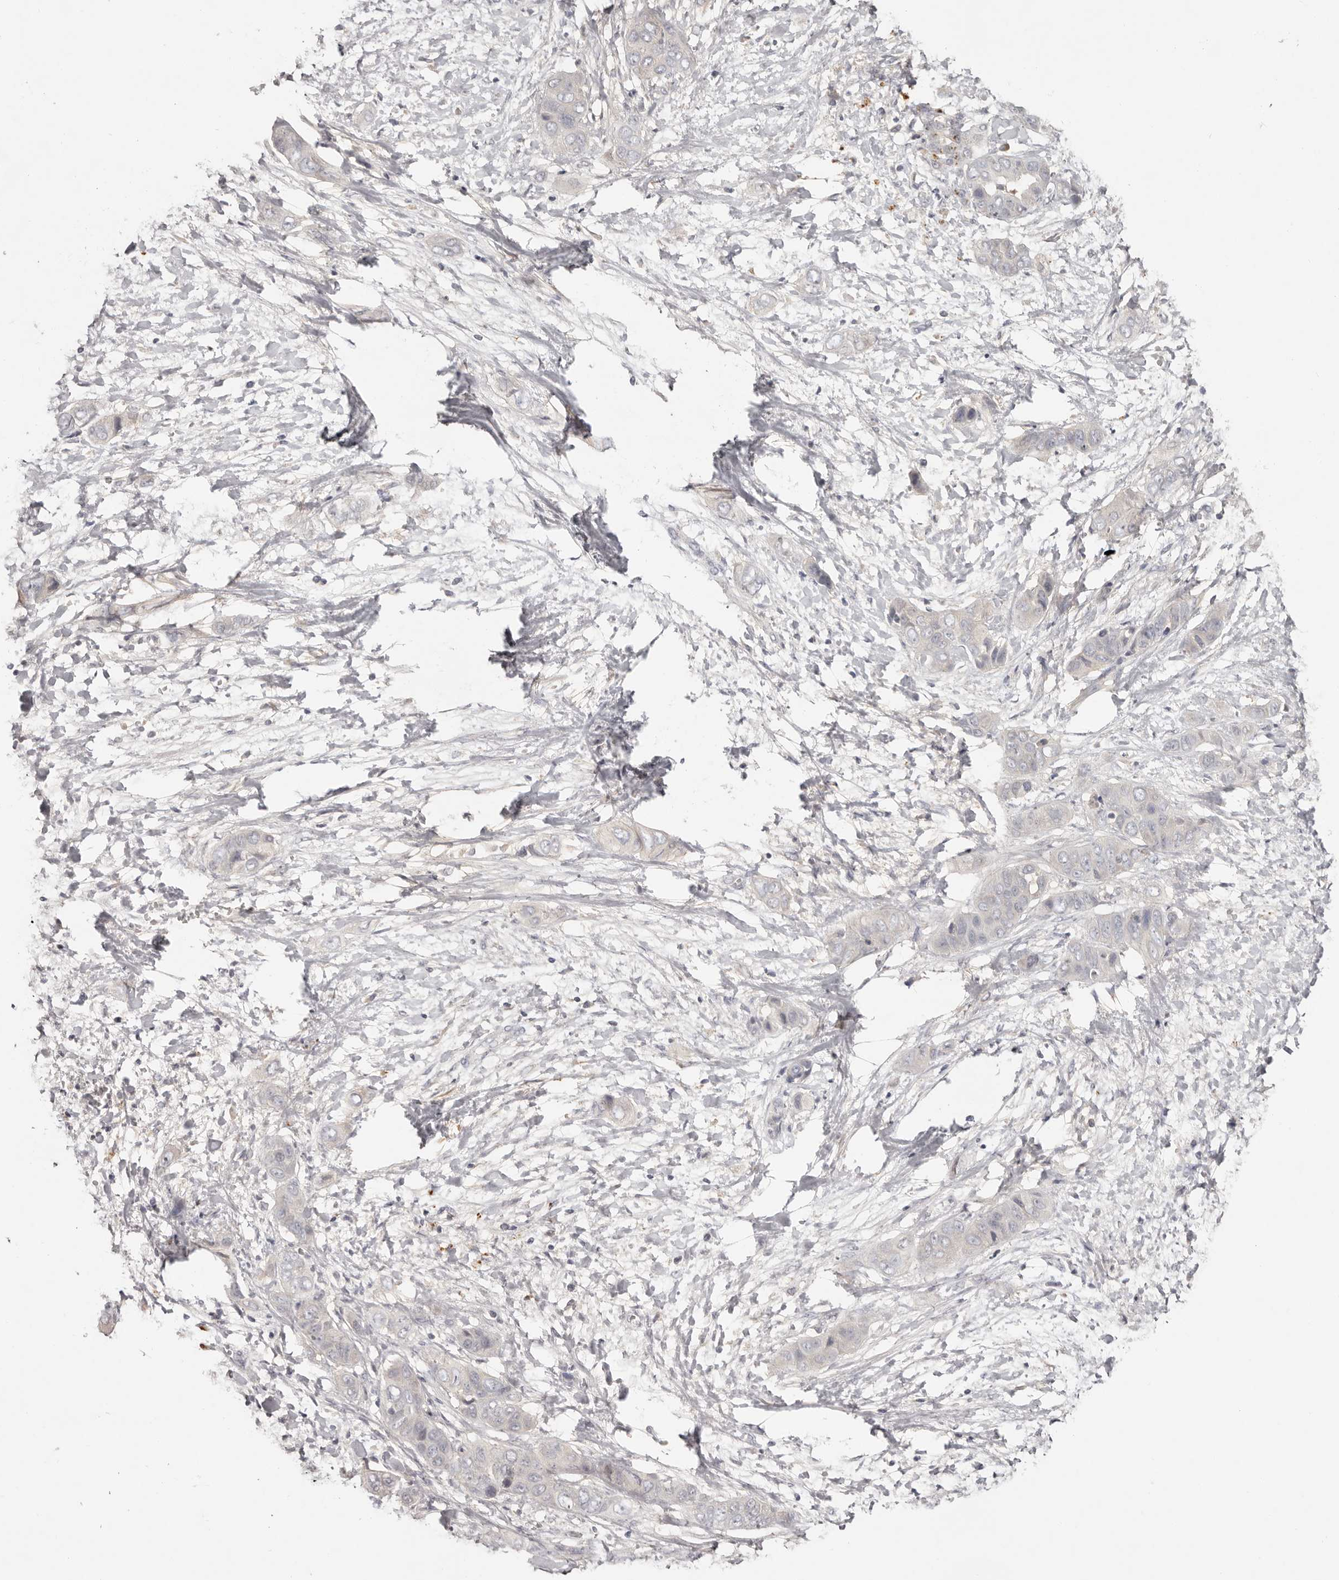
{"staining": {"intensity": "negative", "quantity": "none", "location": "none"}, "tissue": "liver cancer", "cell_type": "Tumor cells", "image_type": "cancer", "snomed": [{"axis": "morphology", "description": "Cholangiocarcinoma"}, {"axis": "topography", "description": "Liver"}], "caption": "Tumor cells show no significant expression in cholangiocarcinoma (liver).", "gene": "SCUBE2", "patient": {"sex": "female", "age": 52}}